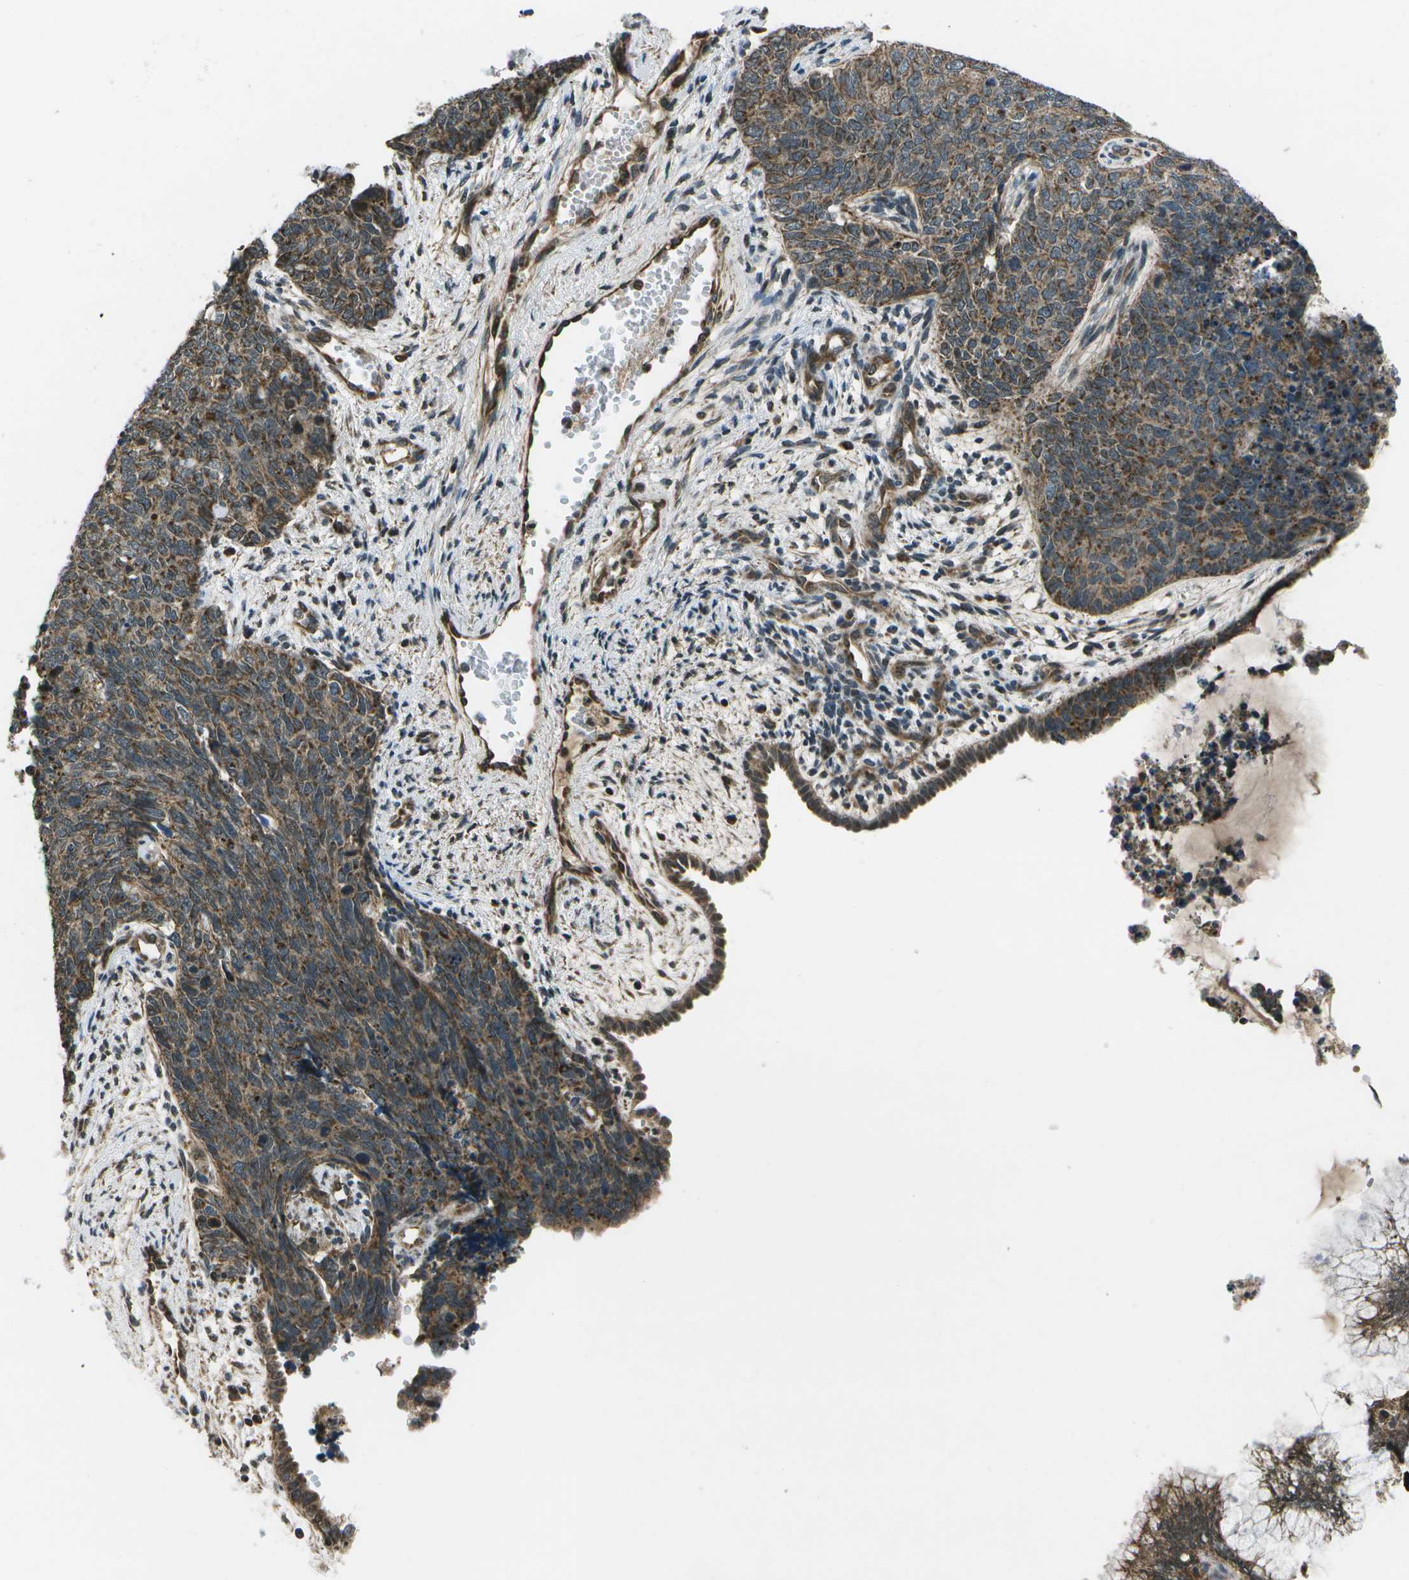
{"staining": {"intensity": "moderate", "quantity": ">75%", "location": "cytoplasmic/membranous"}, "tissue": "cervical cancer", "cell_type": "Tumor cells", "image_type": "cancer", "snomed": [{"axis": "morphology", "description": "Squamous cell carcinoma, NOS"}, {"axis": "topography", "description": "Cervix"}], "caption": "IHC staining of cervical squamous cell carcinoma, which shows medium levels of moderate cytoplasmic/membranous positivity in approximately >75% of tumor cells indicating moderate cytoplasmic/membranous protein positivity. The staining was performed using DAB (brown) for protein detection and nuclei were counterstained in hematoxylin (blue).", "gene": "EIF2AK1", "patient": {"sex": "female", "age": 63}}